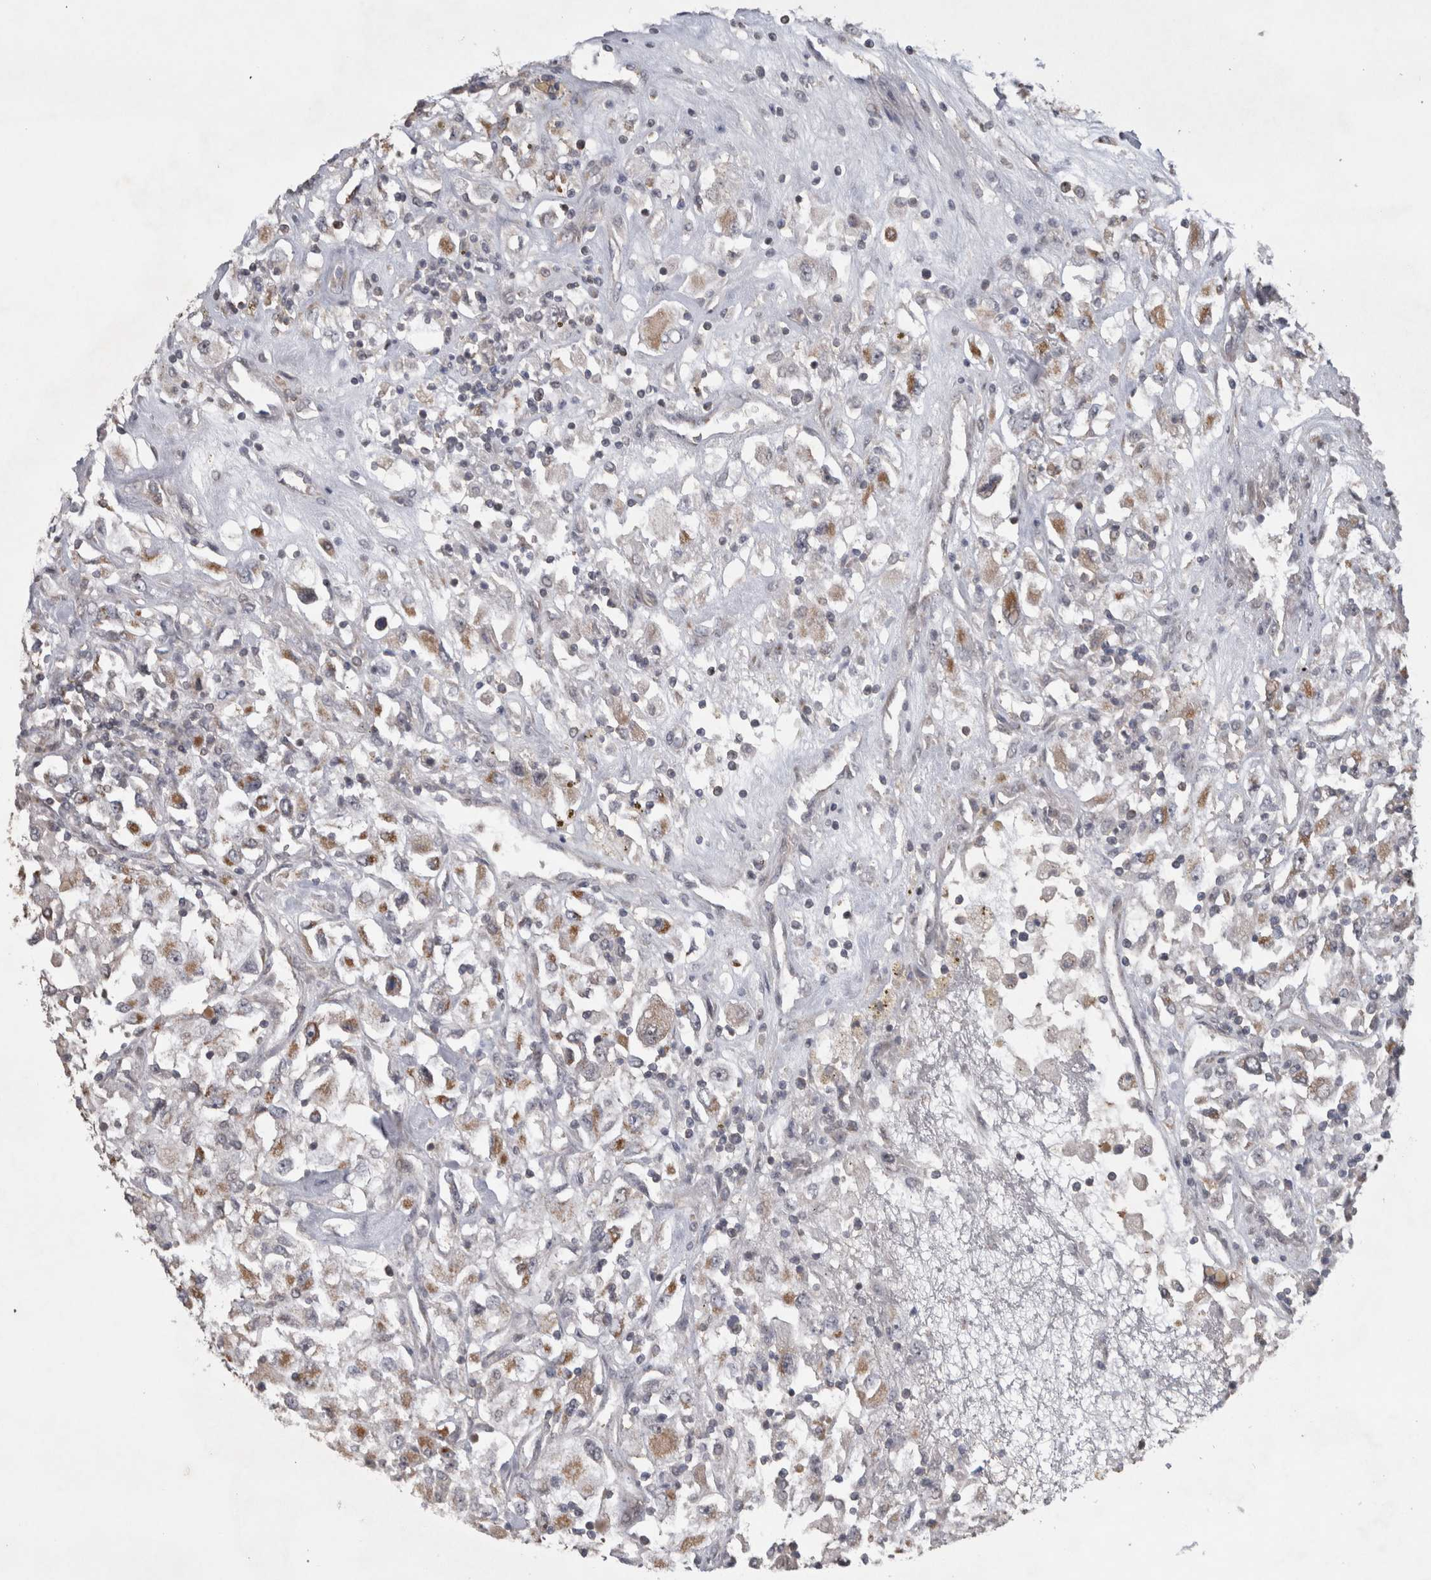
{"staining": {"intensity": "weak", "quantity": ">75%", "location": "cytoplasmic/membranous"}, "tissue": "renal cancer", "cell_type": "Tumor cells", "image_type": "cancer", "snomed": [{"axis": "morphology", "description": "Adenocarcinoma, NOS"}, {"axis": "topography", "description": "Kidney"}], "caption": "Protein expression analysis of renal adenocarcinoma shows weak cytoplasmic/membranous positivity in approximately >75% of tumor cells.", "gene": "KCNIP1", "patient": {"sex": "female", "age": 52}}